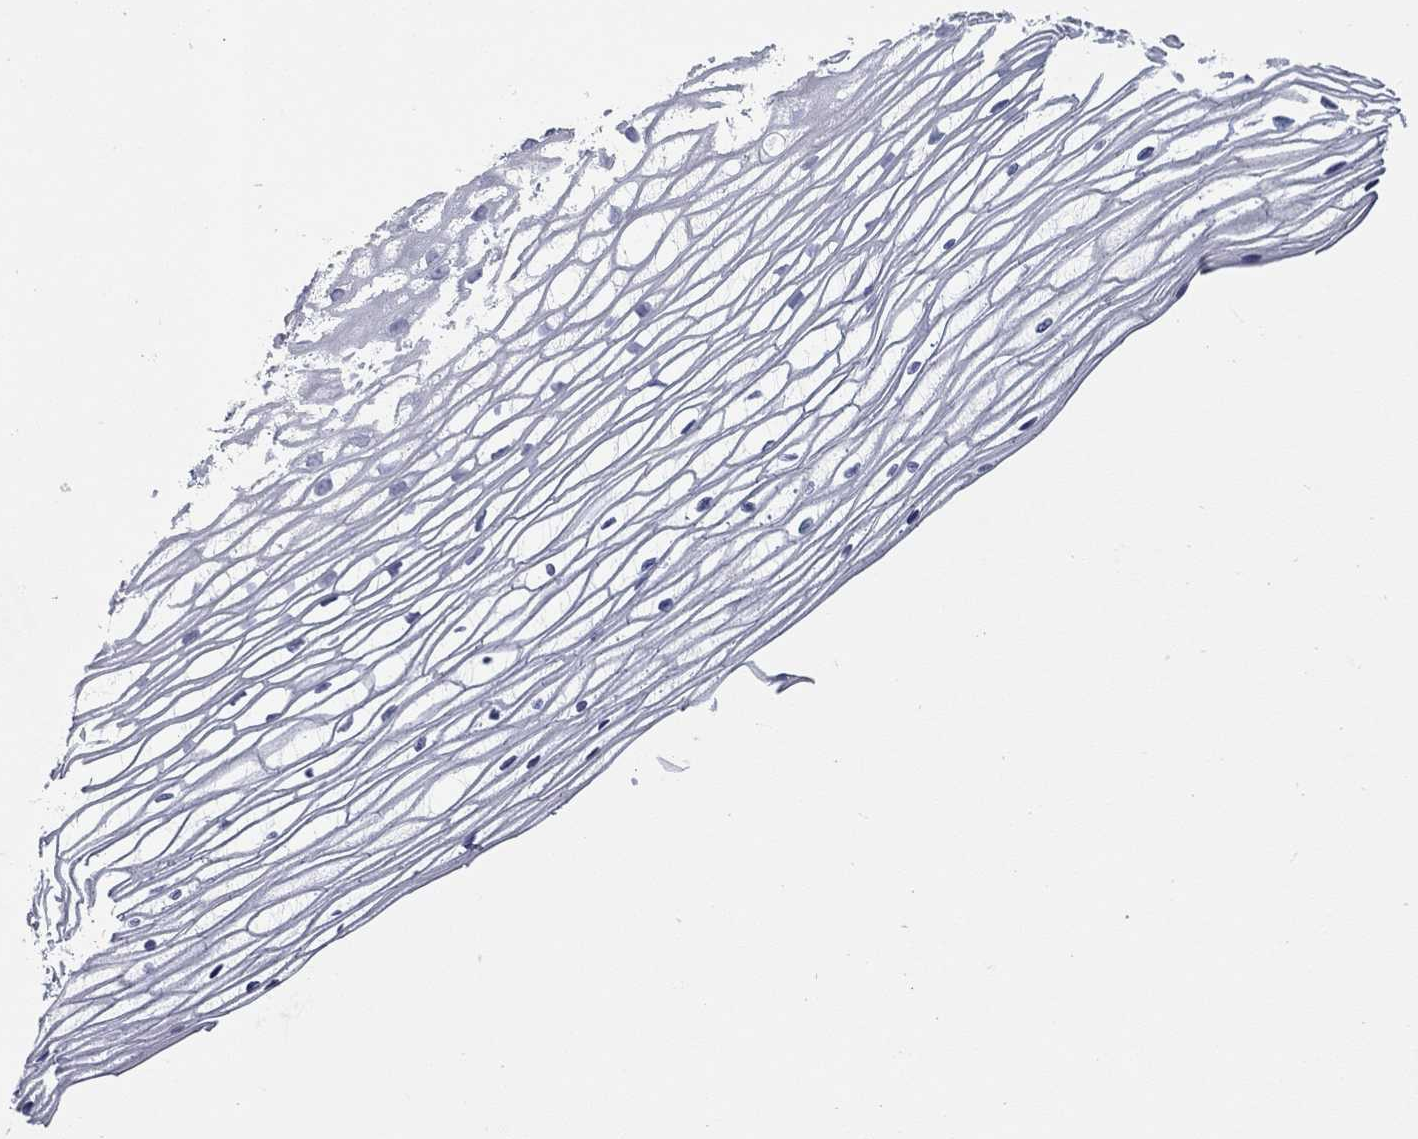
{"staining": {"intensity": "negative", "quantity": "none", "location": "none"}, "tissue": "cervix", "cell_type": "Glandular cells", "image_type": "normal", "snomed": [{"axis": "morphology", "description": "Normal tissue, NOS"}, {"axis": "topography", "description": "Cervix"}], "caption": "This histopathology image is of unremarkable cervix stained with immunohistochemistry to label a protein in brown with the nuclei are counter-stained blue. There is no staining in glandular cells. (Stains: DAB (3,3'-diaminobenzidine) immunohistochemistry (IHC) with hematoxylin counter stain, Microscopy: brightfield microscopy at high magnification).", "gene": "KIRREL2", "patient": {"sex": "female", "age": 40}}